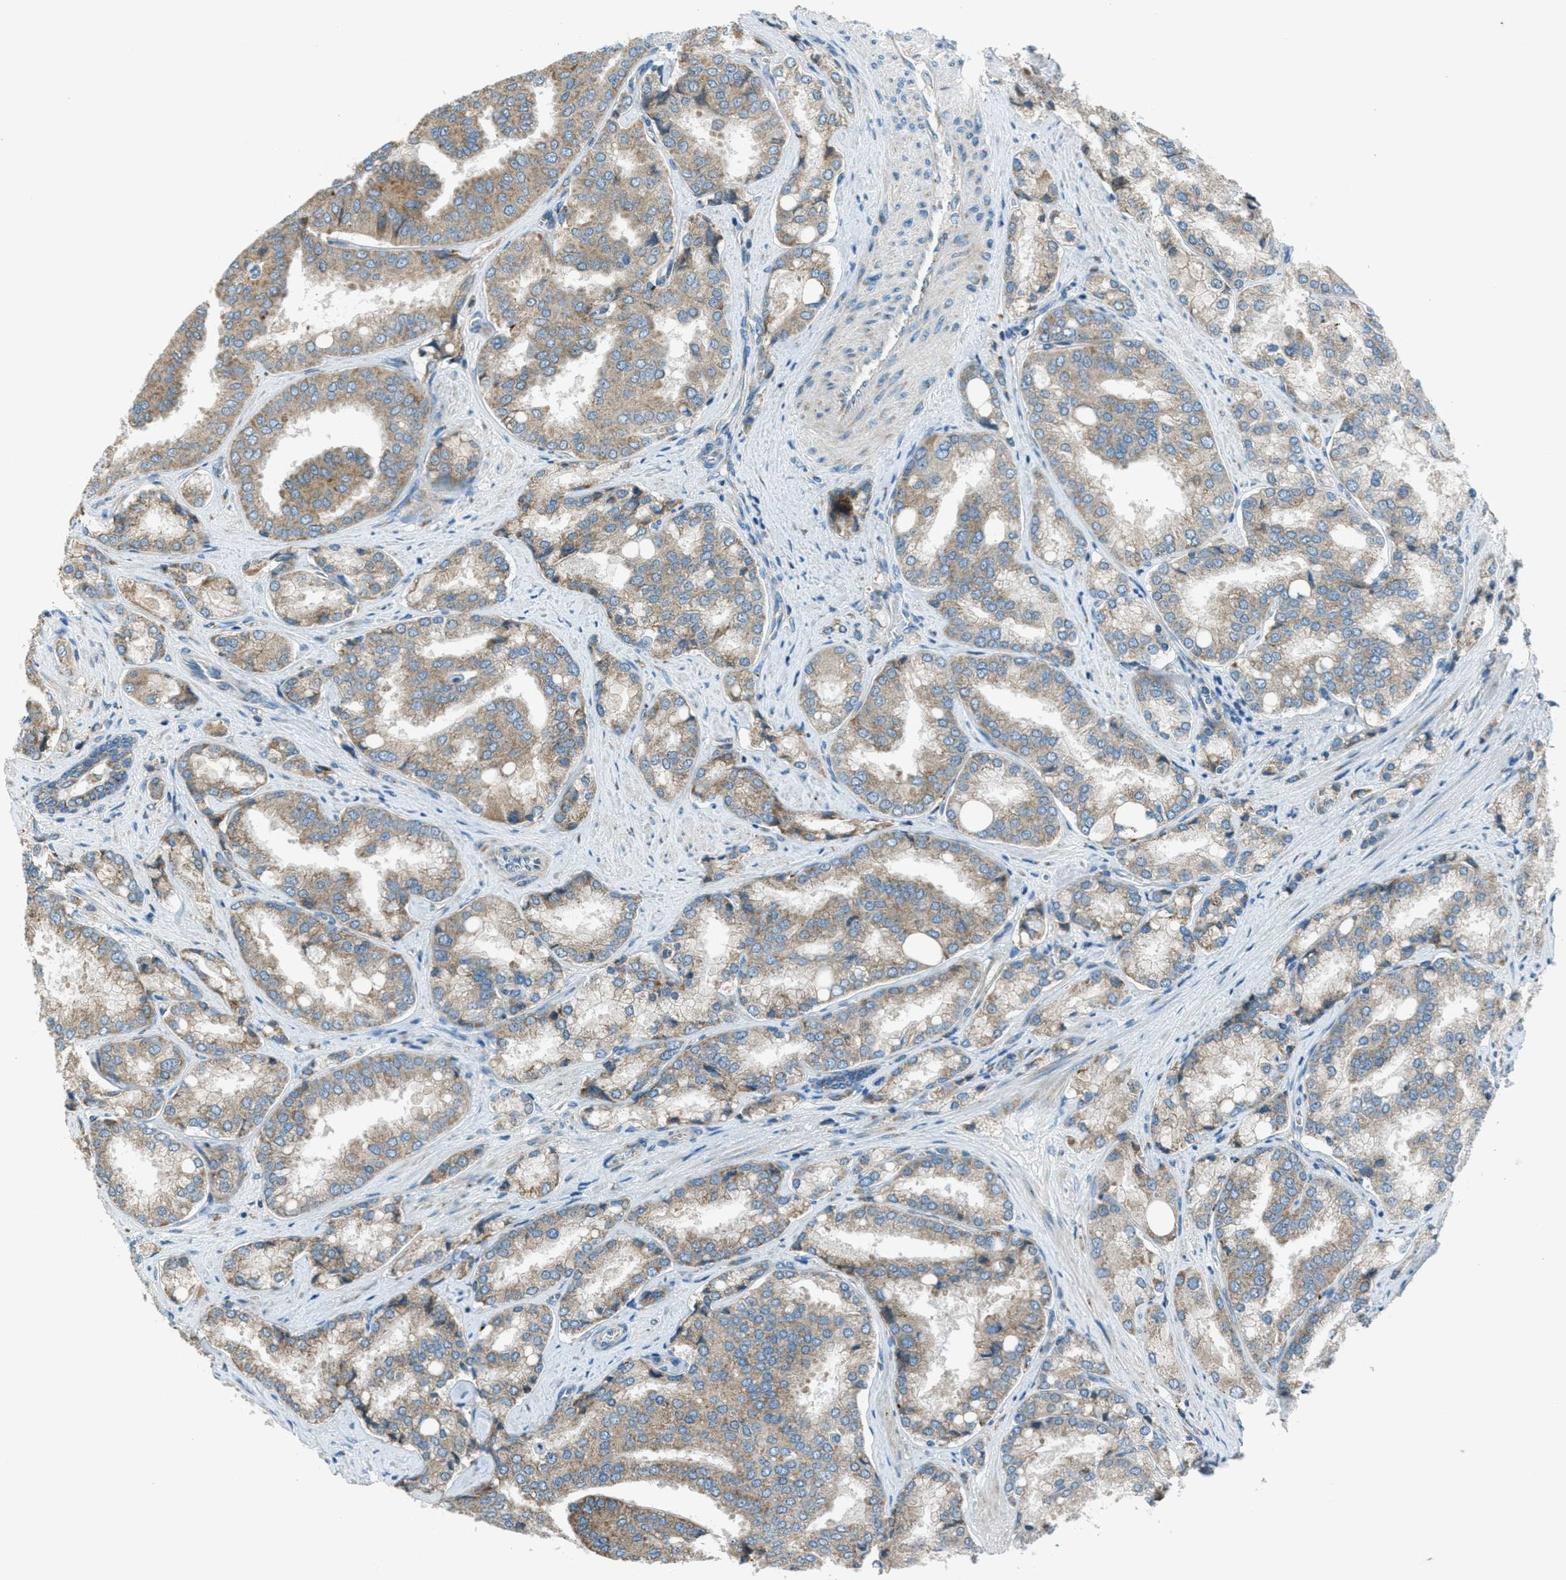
{"staining": {"intensity": "weak", "quantity": "25%-75%", "location": "cytoplasmic/membranous"}, "tissue": "prostate cancer", "cell_type": "Tumor cells", "image_type": "cancer", "snomed": [{"axis": "morphology", "description": "Adenocarcinoma, High grade"}, {"axis": "topography", "description": "Prostate"}], "caption": "Immunohistochemistry (IHC) micrograph of neoplastic tissue: prostate cancer stained using immunohistochemistry demonstrates low levels of weak protein expression localized specifically in the cytoplasmic/membranous of tumor cells, appearing as a cytoplasmic/membranous brown color.", "gene": "BCKDK", "patient": {"sex": "male", "age": 50}}